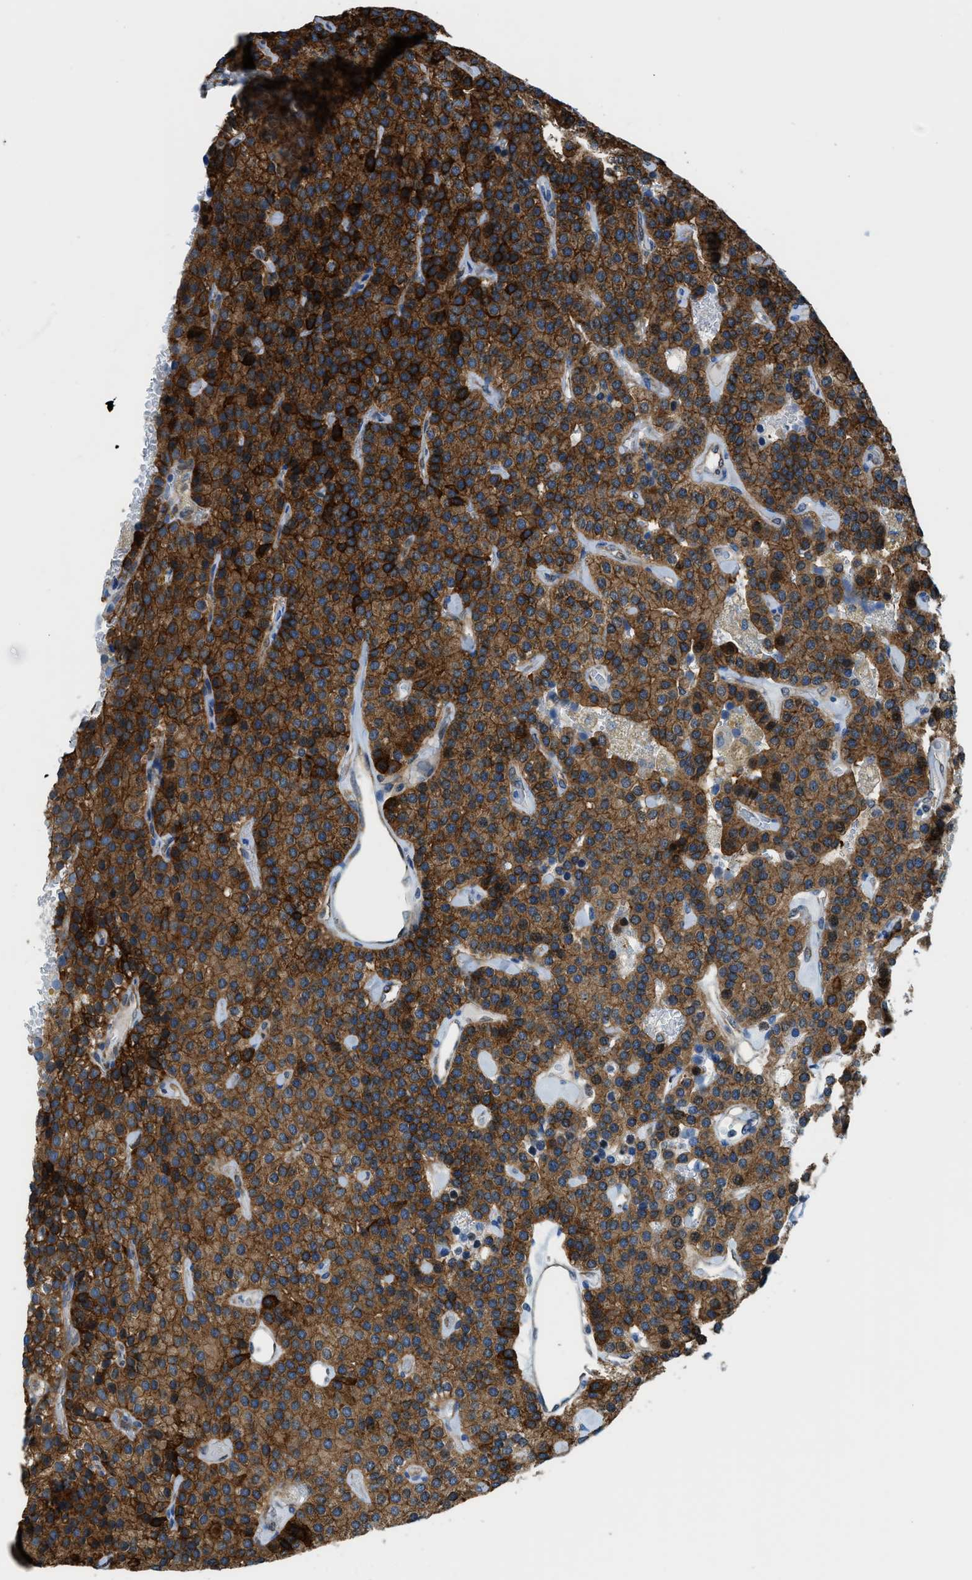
{"staining": {"intensity": "strong", "quantity": ">75%", "location": "cytoplasmic/membranous"}, "tissue": "parathyroid gland", "cell_type": "Glandular cells", "image_type": "normal", "snomed": [{"axis": "morphology", "description": "Normal tissue, NOS"}, {"axis": "morphology", "description": "Adenoma, NOS"}, {"axis": "topography", "description": "Parathyroid gland"}], "caption": "This is a micrograph of immunohistochemistry staining of normal parathyroid gland, which shows strong staining in the cytoplasmic/membranous of glandular cells.", "gene": "YWHAE", "patient": {"sex": "female", "age": 86}}